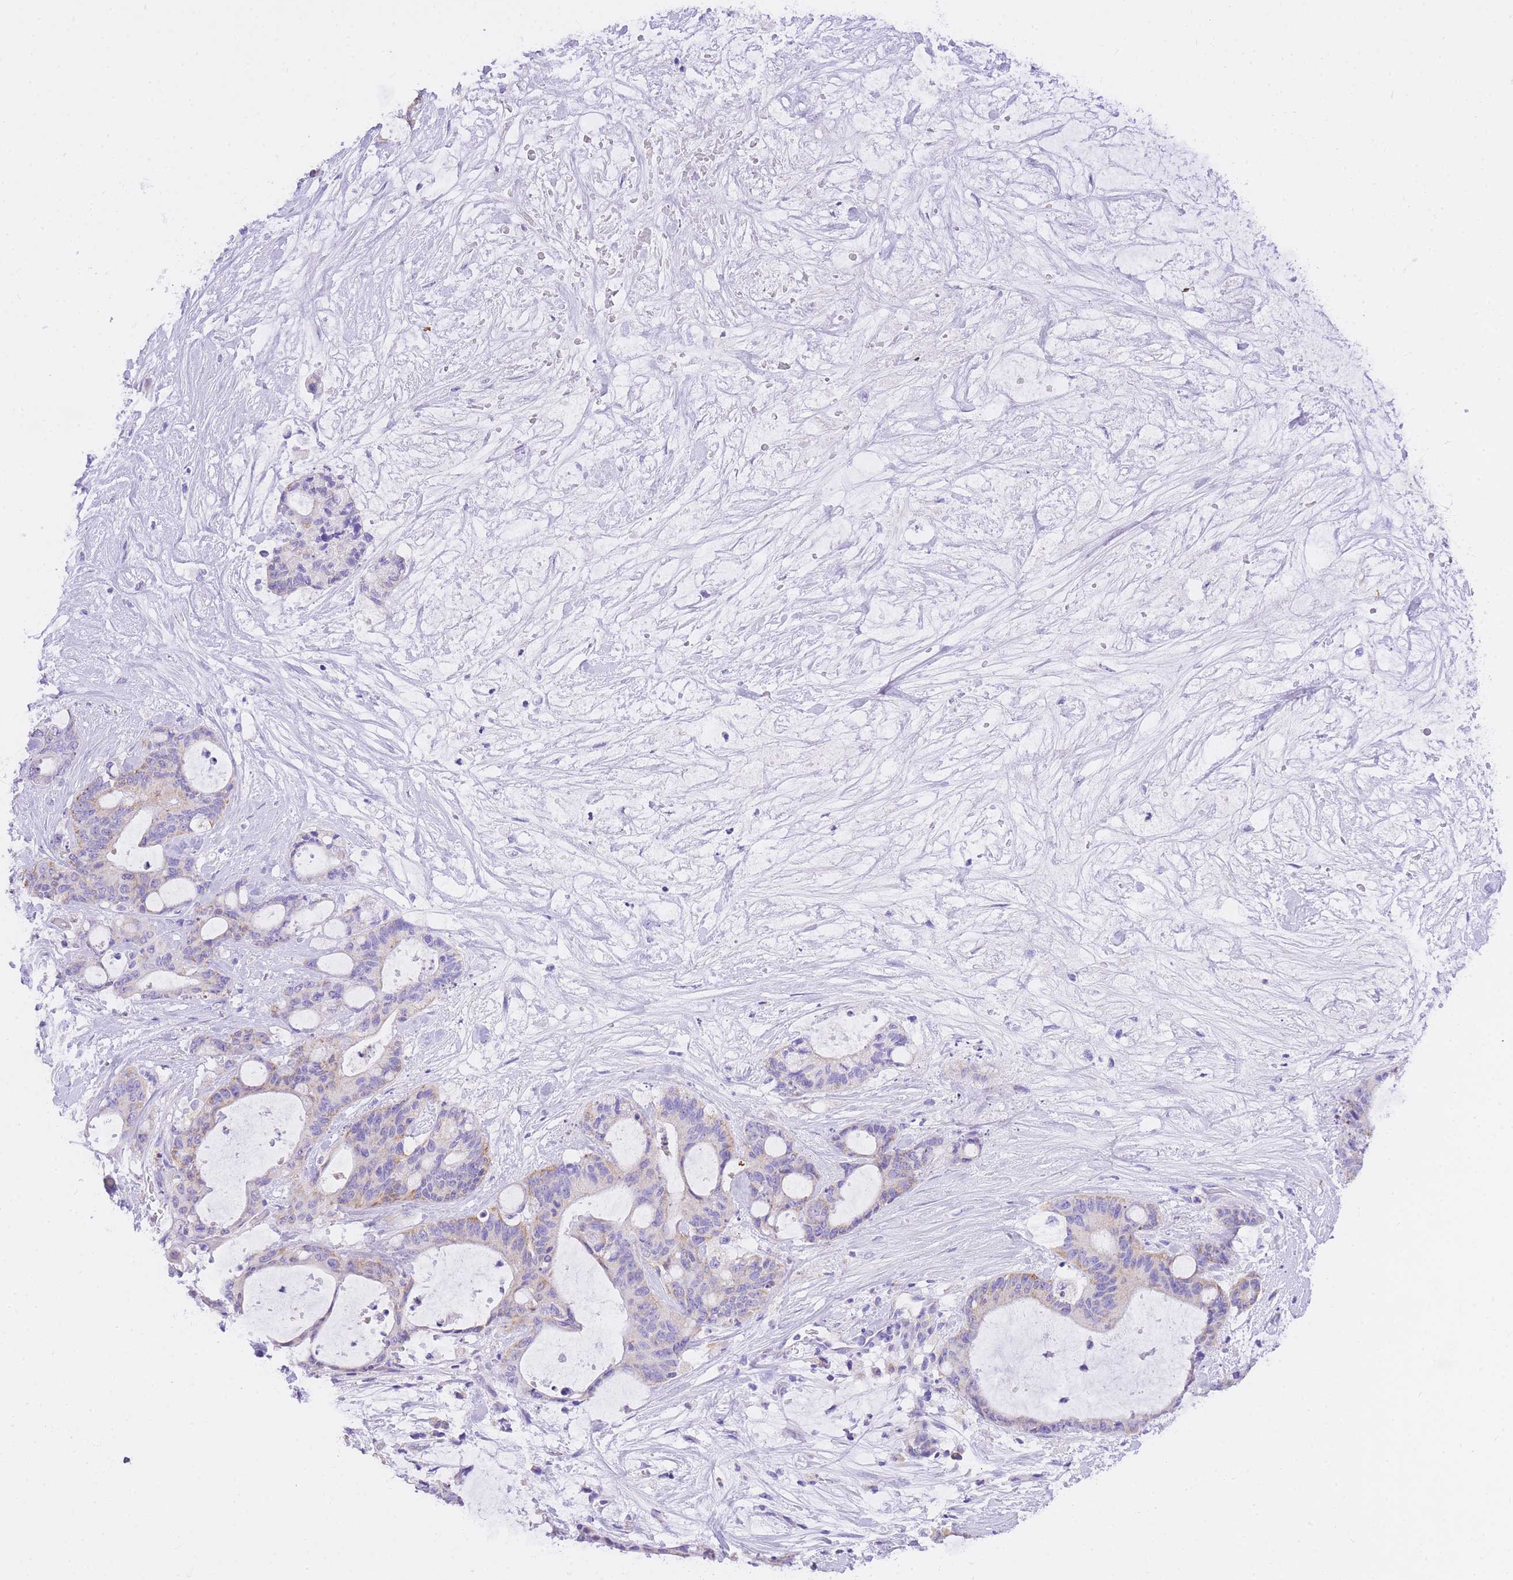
{"staining": {"intensity": "weak", "quantity": "<25%", "location": "cytoplasmic/membranous"}, "tissue": "liver cancer", "cell_type": "Tumor cells", "image_type": "cancer", "snomed": [{"axis": "morphology", "description": "Normal tissue, NOS"}, {"axis": "morphology", "description": "Cholangiocarcinoma"}, {"axis": "topography", "description": "Liver"}, {"axis": "topography", "description": "Peripheral nerve tissue"}], "caption": "A high-resolution image shows immunohistochemistry staining of cholangiocarcinoma (liver), which demonstrates no significant positivity in tumor cells.", "gene": "NKD2", "patient": {"sex": "female", "age": 73}}